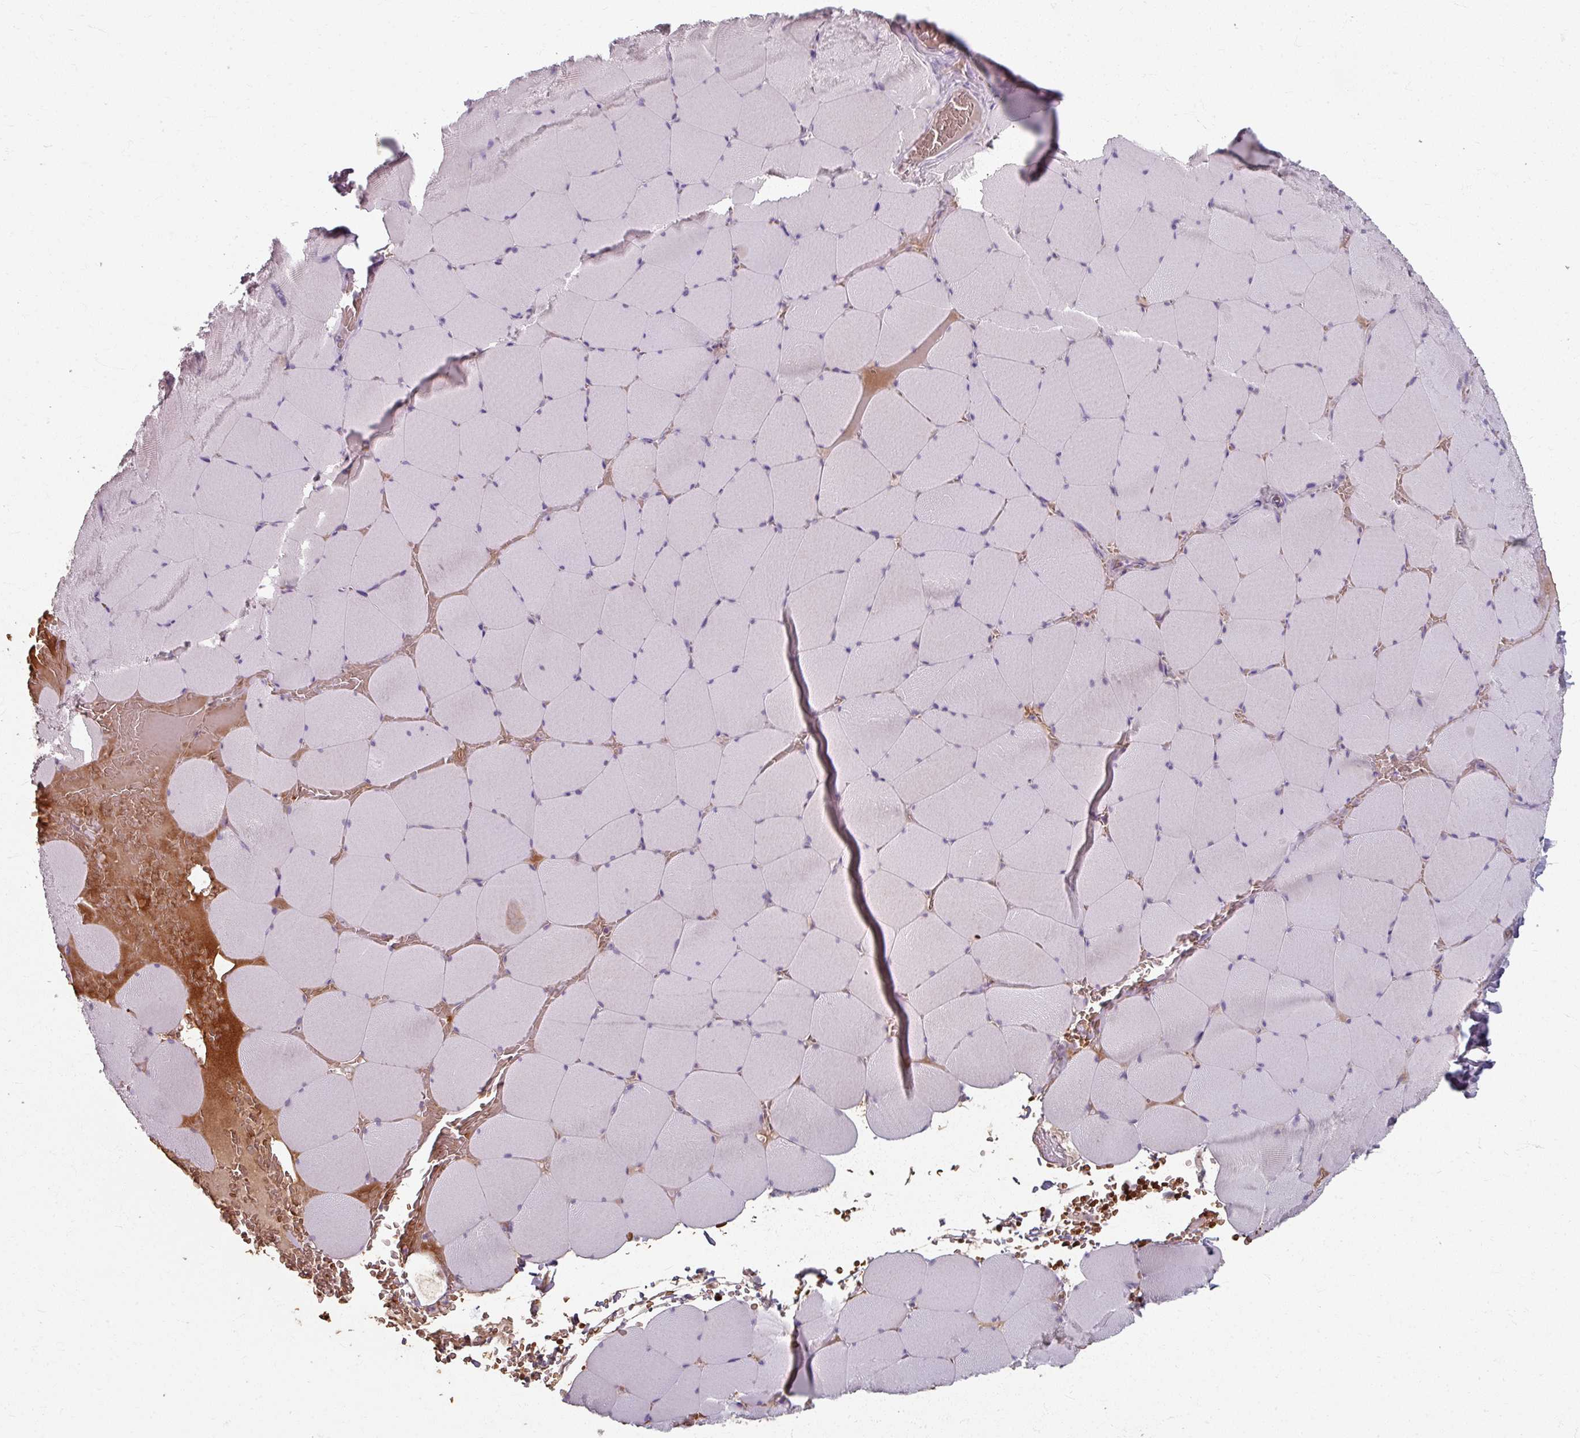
{"staining": {"intensity": "negative", "quantity": "none", "location": "none"}, "tissue": "skeletal muscle", "cell_type": "Myocytes", "image_type": "normal", "snomed": [{"axis": "morphology", "description": "Normal tissue, NOS"}, {"axis": "topography", "description": "Skeletal muscle"}, {"axis": "topography", "description": "Head-Neck"}], "caption": "Myocytes are negative for protein expression in unremarkable human skeletal muscle. The staining was performed using DAB to visualize the protein expression in brown, while the nuclei were stained in blue with hematoxylin (Magnification: 20x).", "gene": "KMT5C", "patient": {"sex": "male", "age": 66}}